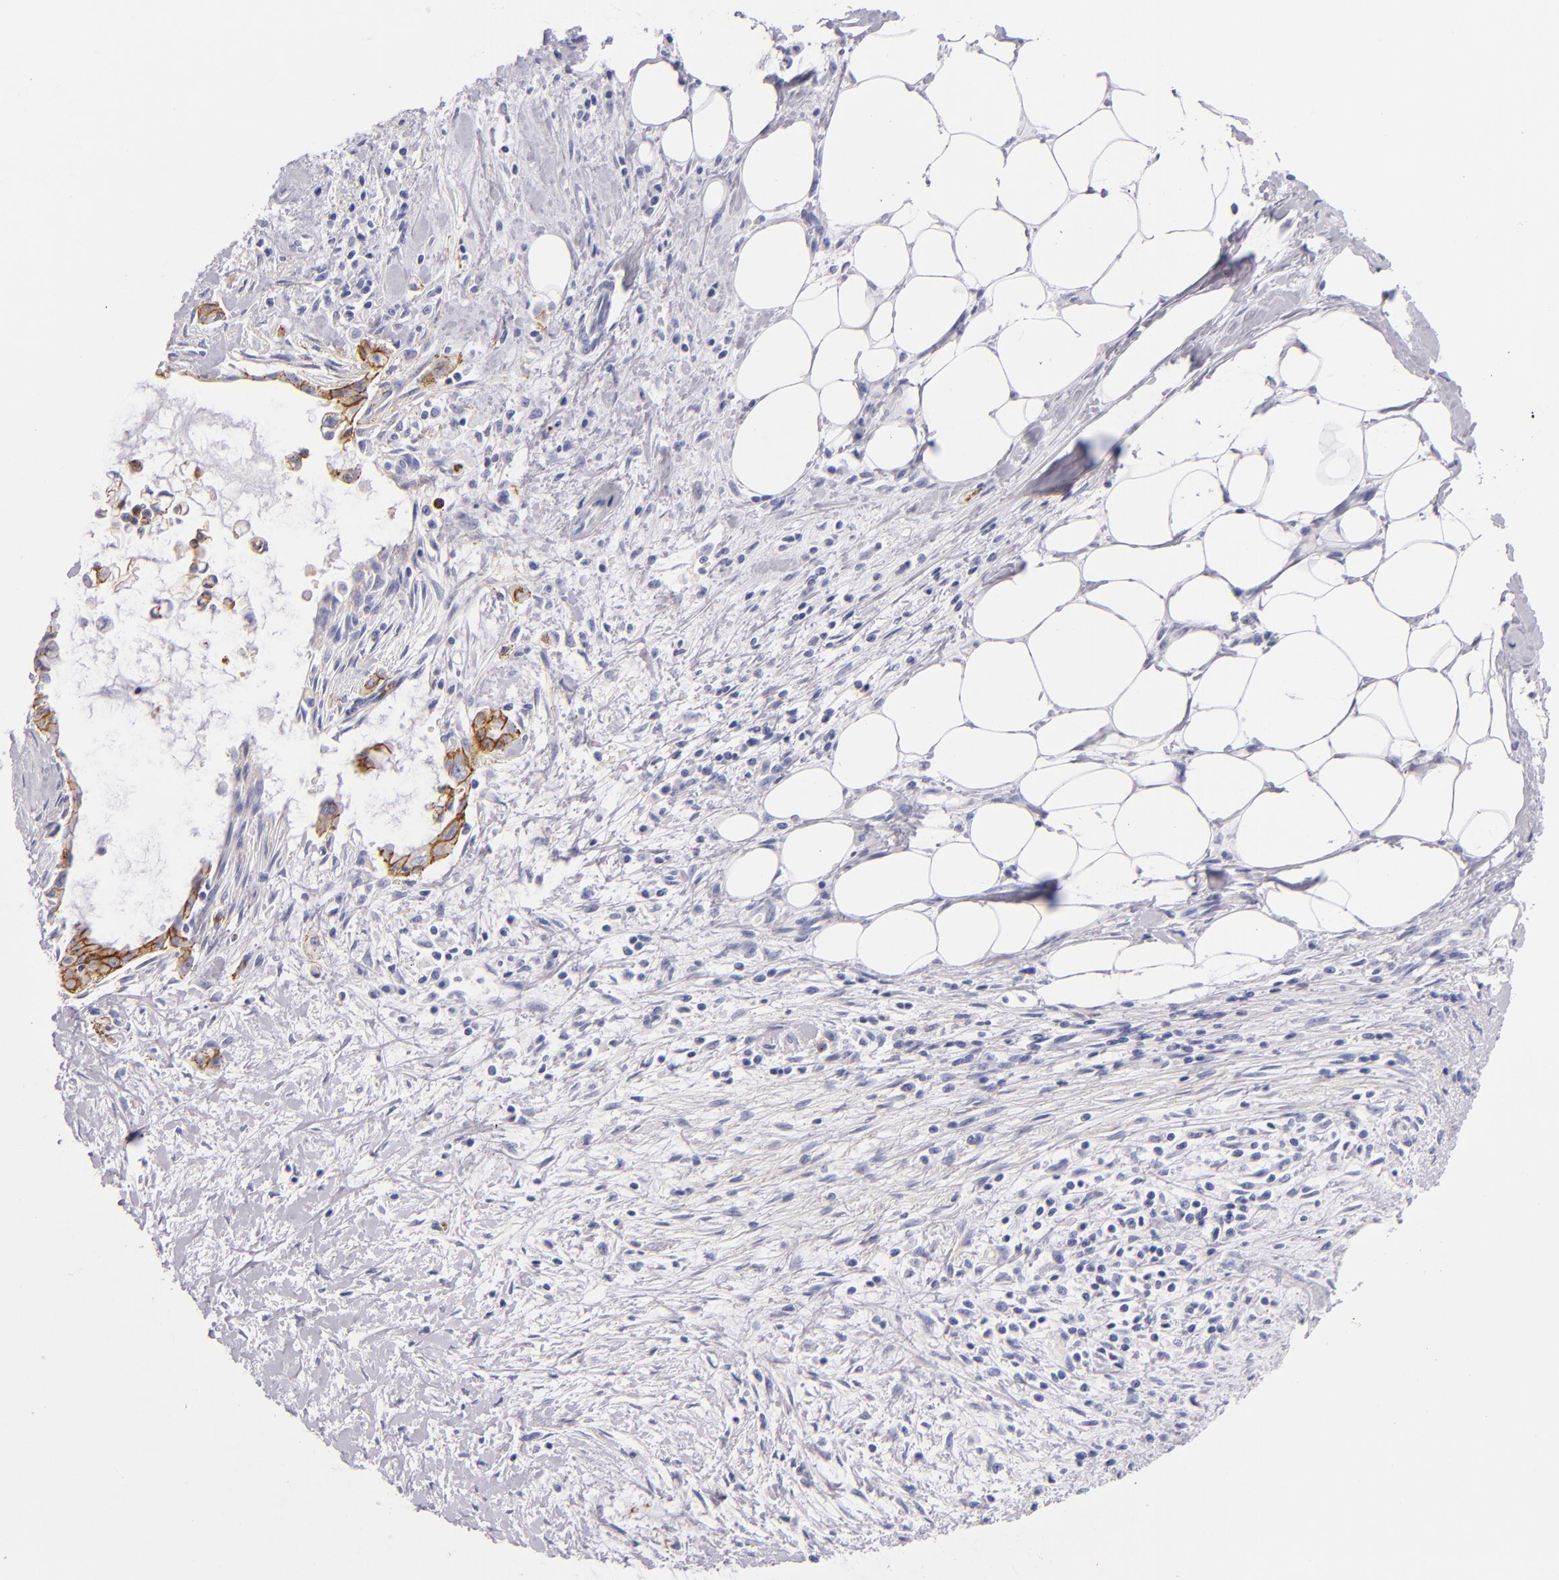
{"staining": {"intensity": "moderate", "quantity": "25%-75%", "location": "cytoplasmic/membranous"}, "tissue": "pancreatic cancer", "cell_type": "Tumor cells", "image_type": "cancer", "snomed": [{"axis": "morphology", "description": "Adenocarcinoma, NOS"}, {"axis": "topography", "description": "Pancreas"}], "caption": "Pancreatic cancer (adenocarcinoma) was stained to show a protein in brown. There is medium levels of moderate cytoplasmic/membranous expression in about 25%-75% of tumor cells.", "gene": "CDH3", "patient": {"sex": "male", "age": 59}}